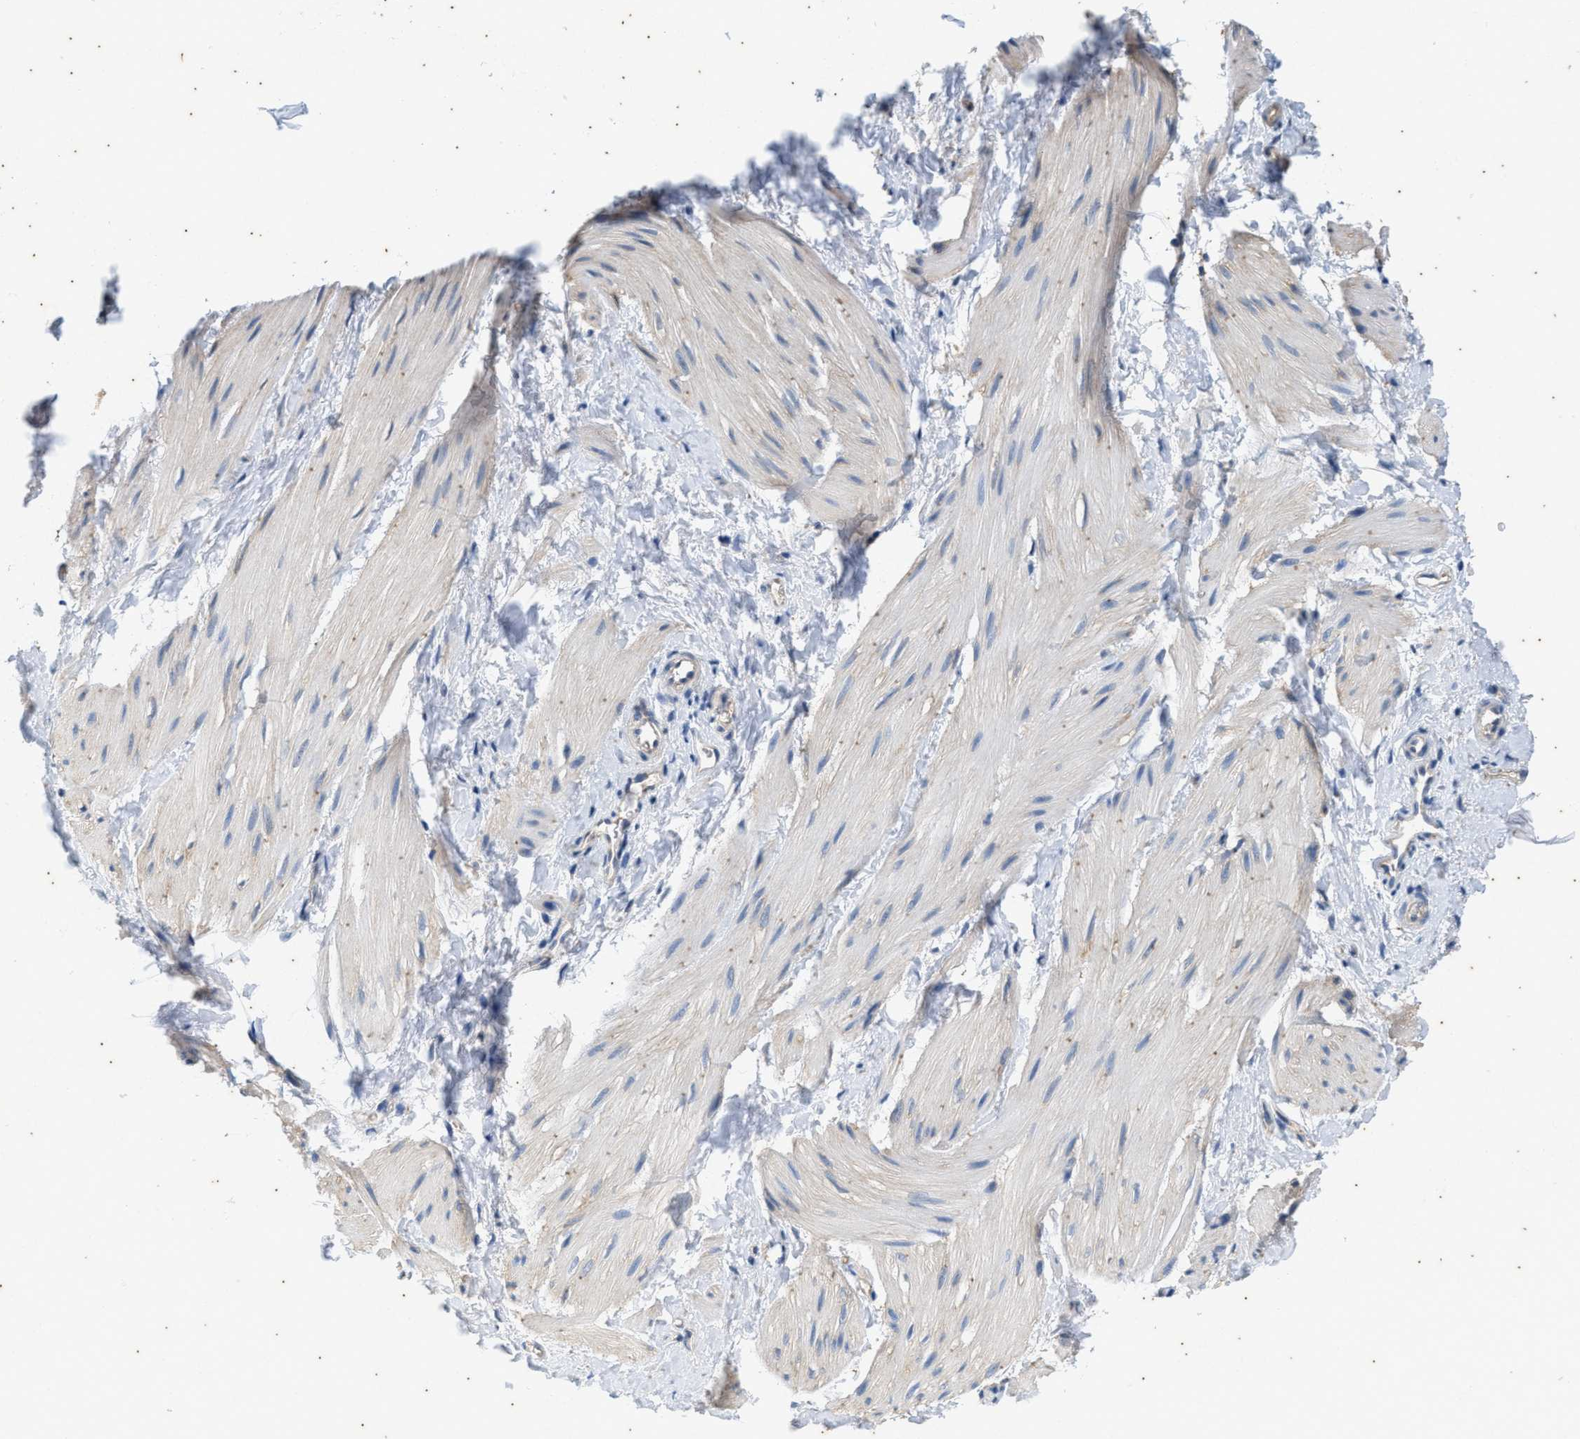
{"staining": {"intensity": "negative", "quantity": "none", "location": "none"}, "tissue": "smooth muscle", "cell_type": "Smooth muscle cells", "image_type": "normal", "snomed": [{"axis": "morphology", "description": "Normal tissue, NOS"}, {"axis": "topography", "description": "Smooth muscle"}], "caption": "Protein analysis of normal smooth muscle reveals no significant positivity in smooth muscle cells. (Brightfield microscopy of DAB immunohistochemistry (IHC) at high magnification).", "gene": "COX19", "patient": {"sex": "male", "age": 16}}